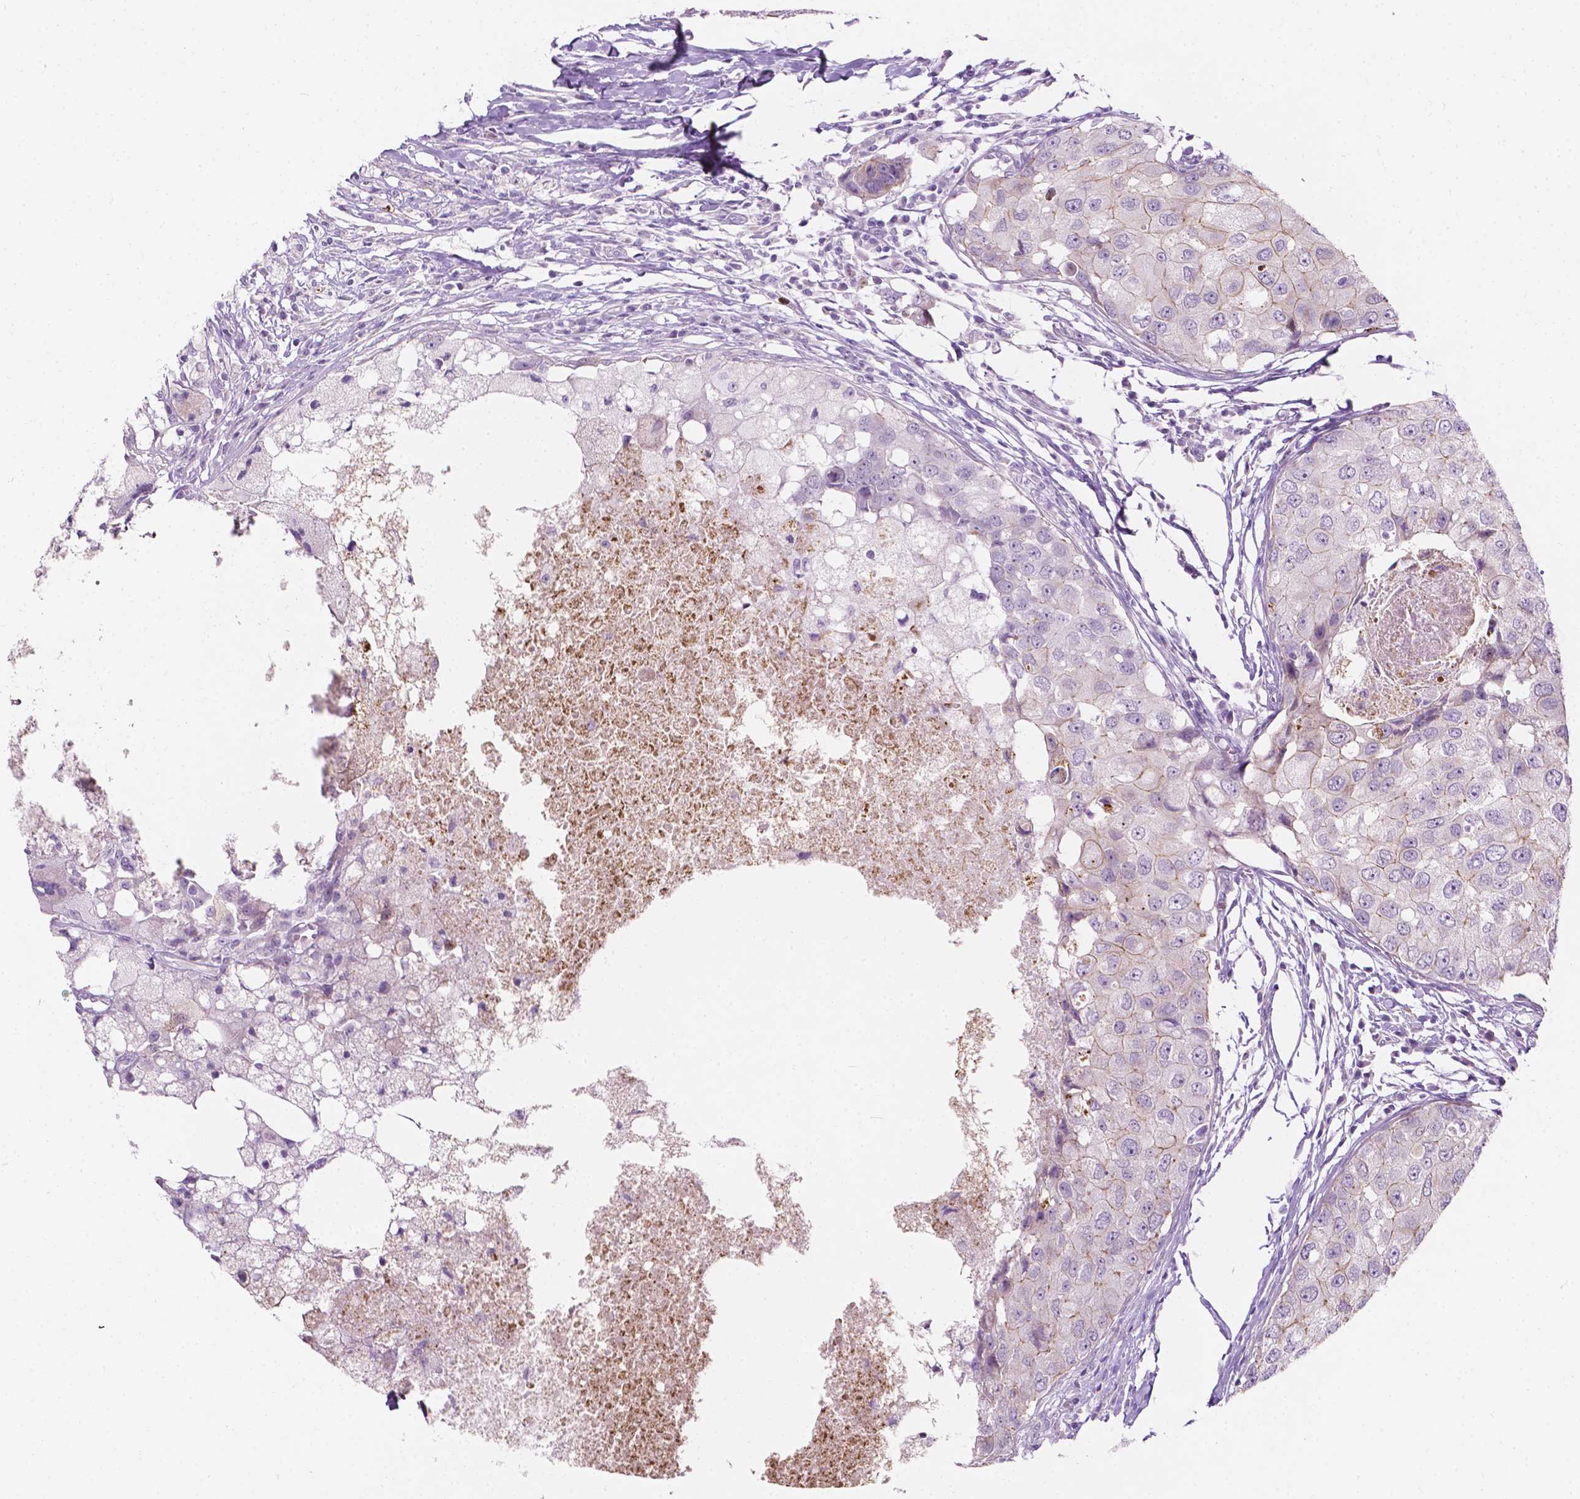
{"staining": {"intensity": "weak", "quantity": "<25%", "location": "cytoplasmic/membranous"}, "tissue": "breast cancer", "cell_type": "Tumor cells", "image_type": "cancer", "snomed": [{"axis": "morphology", "description": "Duct carcinoma"}, {"axis": "topography", "description": "Breast"}], "caption": "An immunohistochemistry (IHC) histopathology image of breast intraductal carcinoma is shown. There is no staining in tumor cells of breast intraductal carcinoma.", "gene": "NOS1AP", "patient": {"sex": "female", "age": 27}}